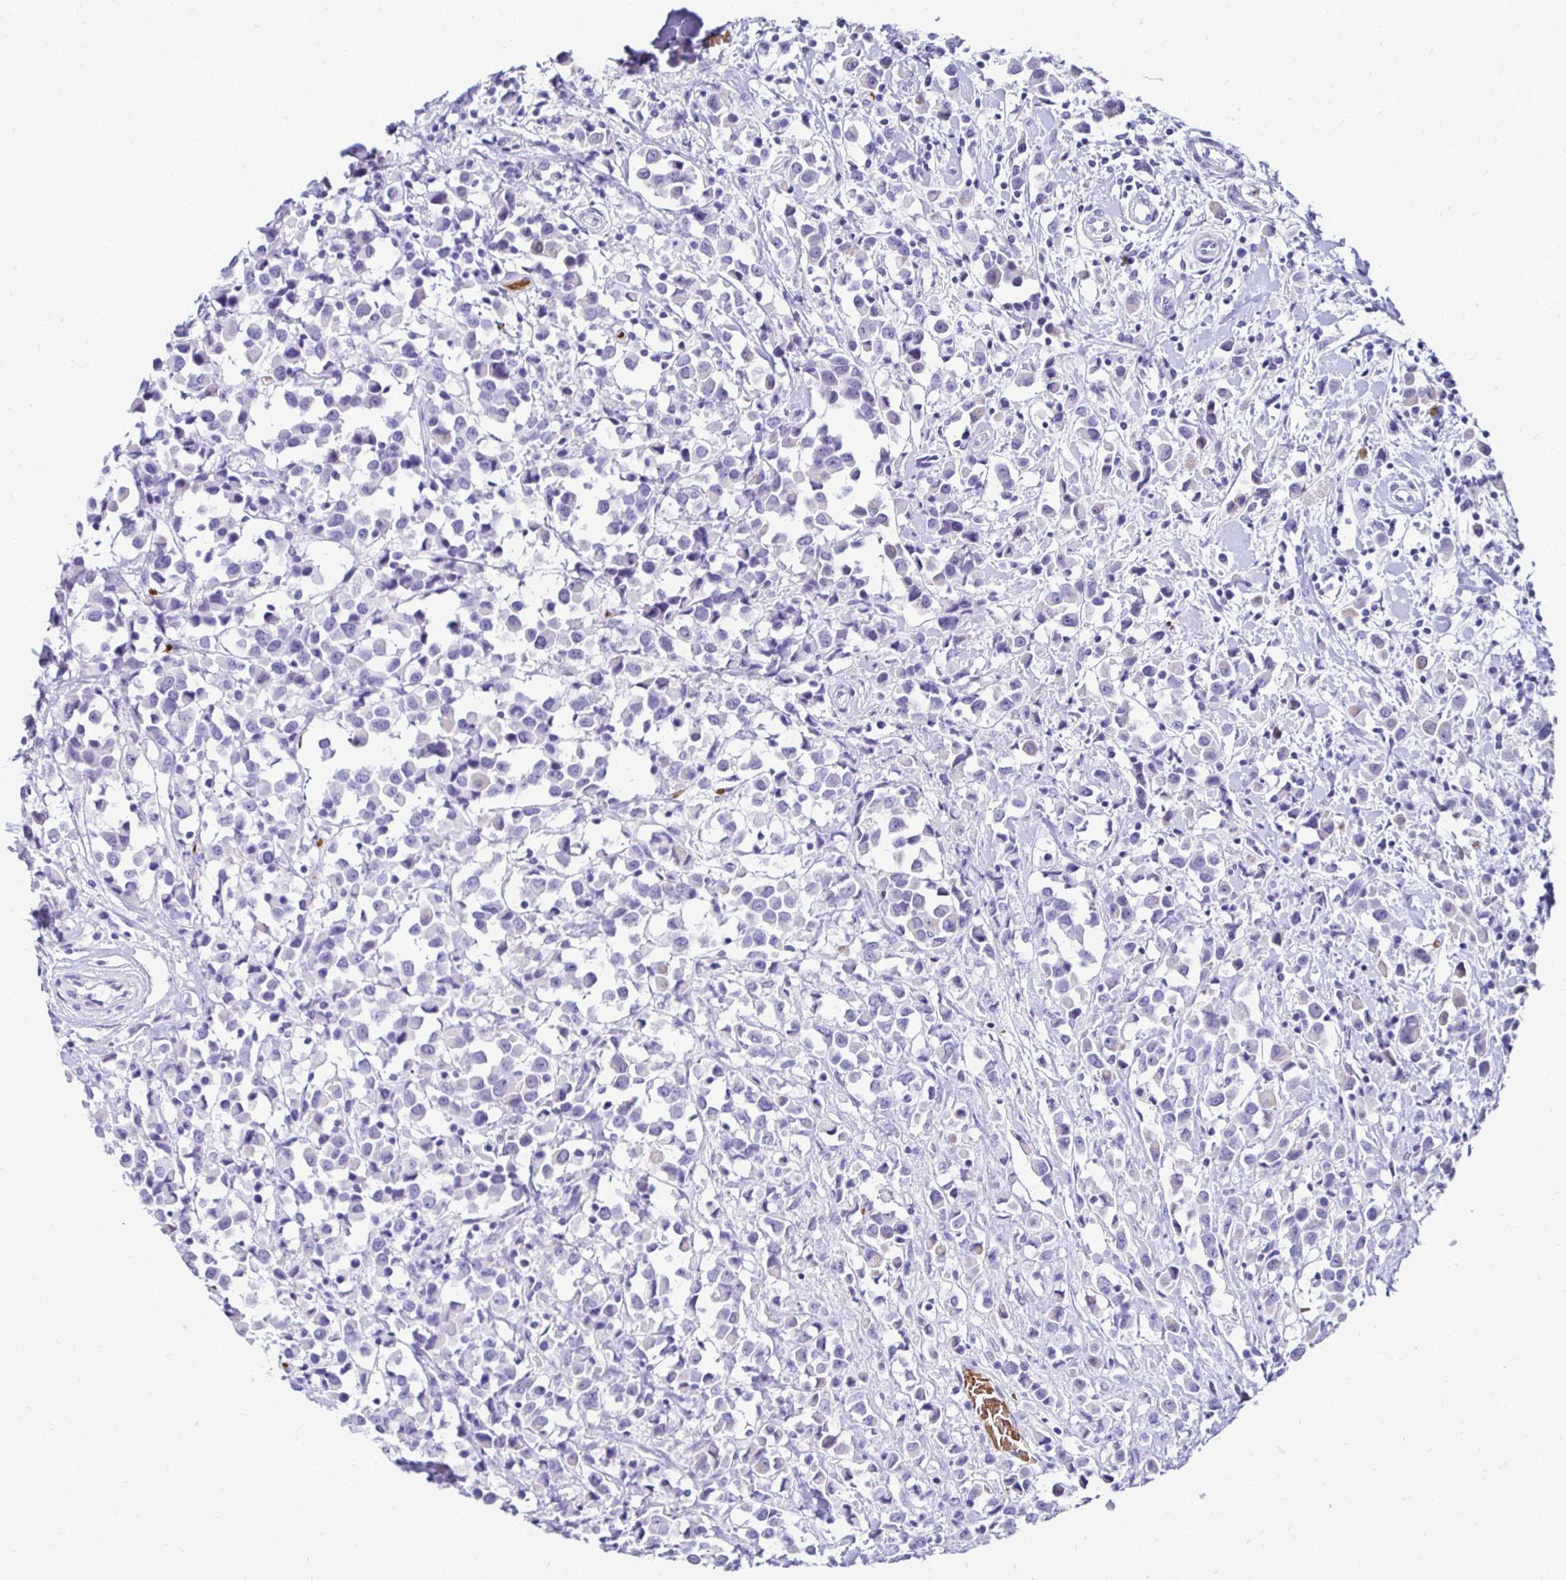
{"staining": {"intensity": "negative", "quantity": "none", "location": "none"}, "tissue": "breast cancer", "cell_type": "Tumor cells", "image_type": "cancer", "snomed": [{"axis": "morphology", "description": "Duct carcinoma"}, {"axis": "topography", "description": "Breast"}], "caption": "Tumor cells are negative for brown protein staining in breast cancer (invasive ductal carcinoma).", "gene": "RHBDL3", "patient": {"sex": "female", "age": 61}}